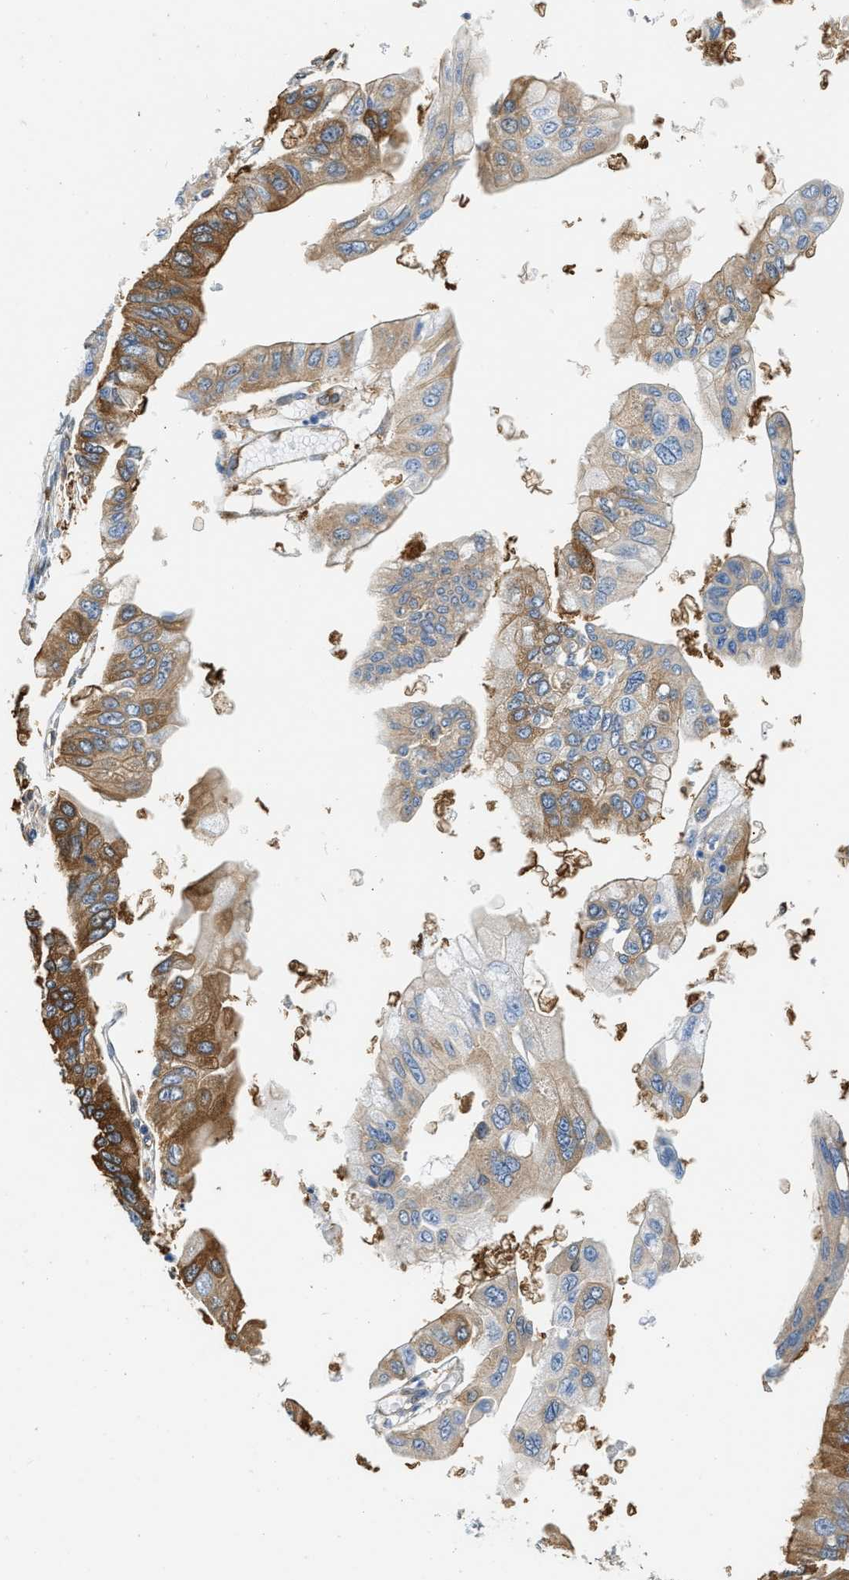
{"staining": {"intensity": "moderate", "quantity": ">75%", "location": "cytoplasmic/membranous"}, "tissue": "pancreatic cancer", "cell_type": "Tumor cells", "image_type": "cancer", "snomed": [{"axis": "morphology", "description": "Adenocarcinoma, NOS"}, {"axis": "topography", "description": "Pancreas"}], "caption": "Immunohistochemical staining of human pancreatic cancer demonstrates moderate cytoplasmic/membranous protein expression in about >75% of tumor cells.", "gene": "PPP2R1B", "patient": {"sex": "female", "age": 77}}